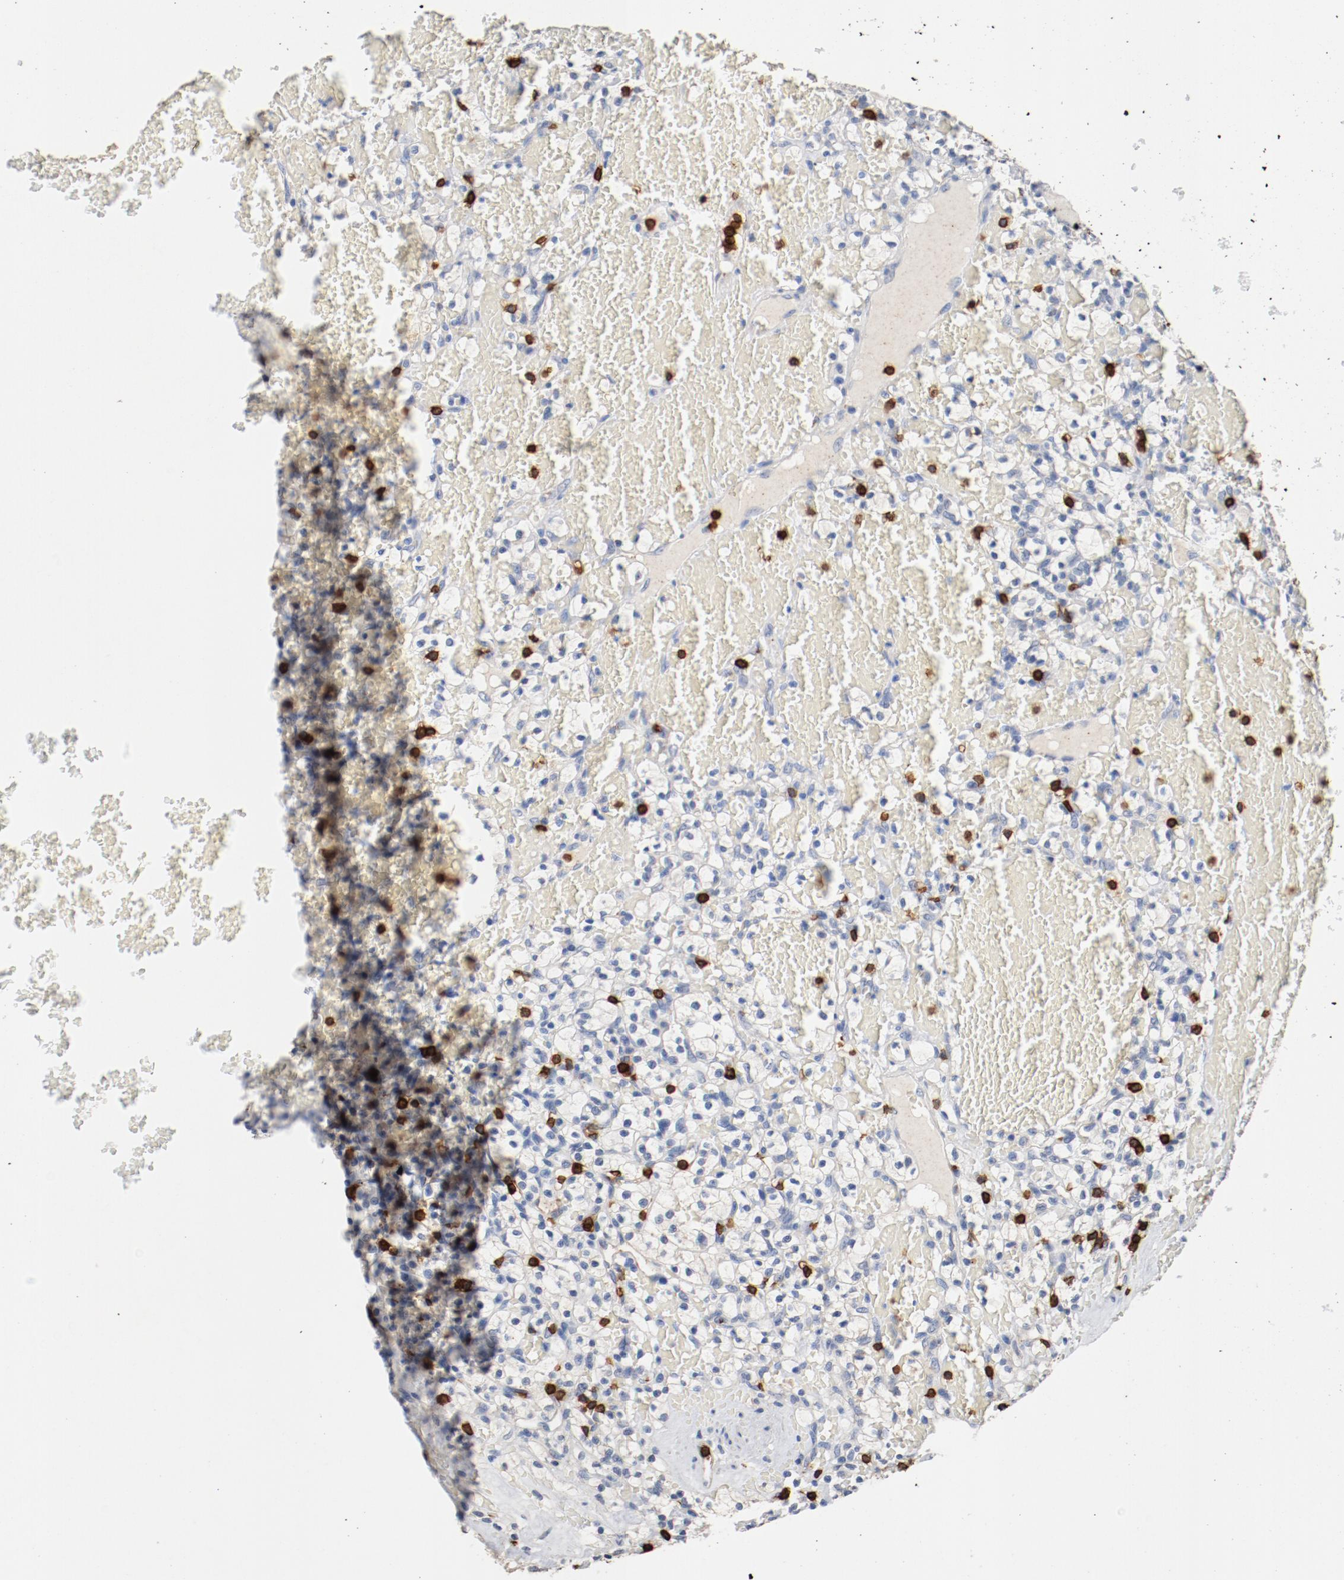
{"staining": {"intensity": "negative", "quantity": "none", "location": "none"}, "tissue": "renal cancer", "cell_type": "Tumor cells", "image_type": "cancer", "snomed": [{"axis": "morphology", "description": "Adenocarcinoma, NOS"}, {"axis": "topography", "description": "Kidney"}], "caption": "Immunohistochemistry of renal adenocarcinoma demonstrates no positivity in tumor cells. (DAB IHC with hematoxylin counter stain).", "gene": "CD247", "patient": {"sex": "female", "age": 60}}